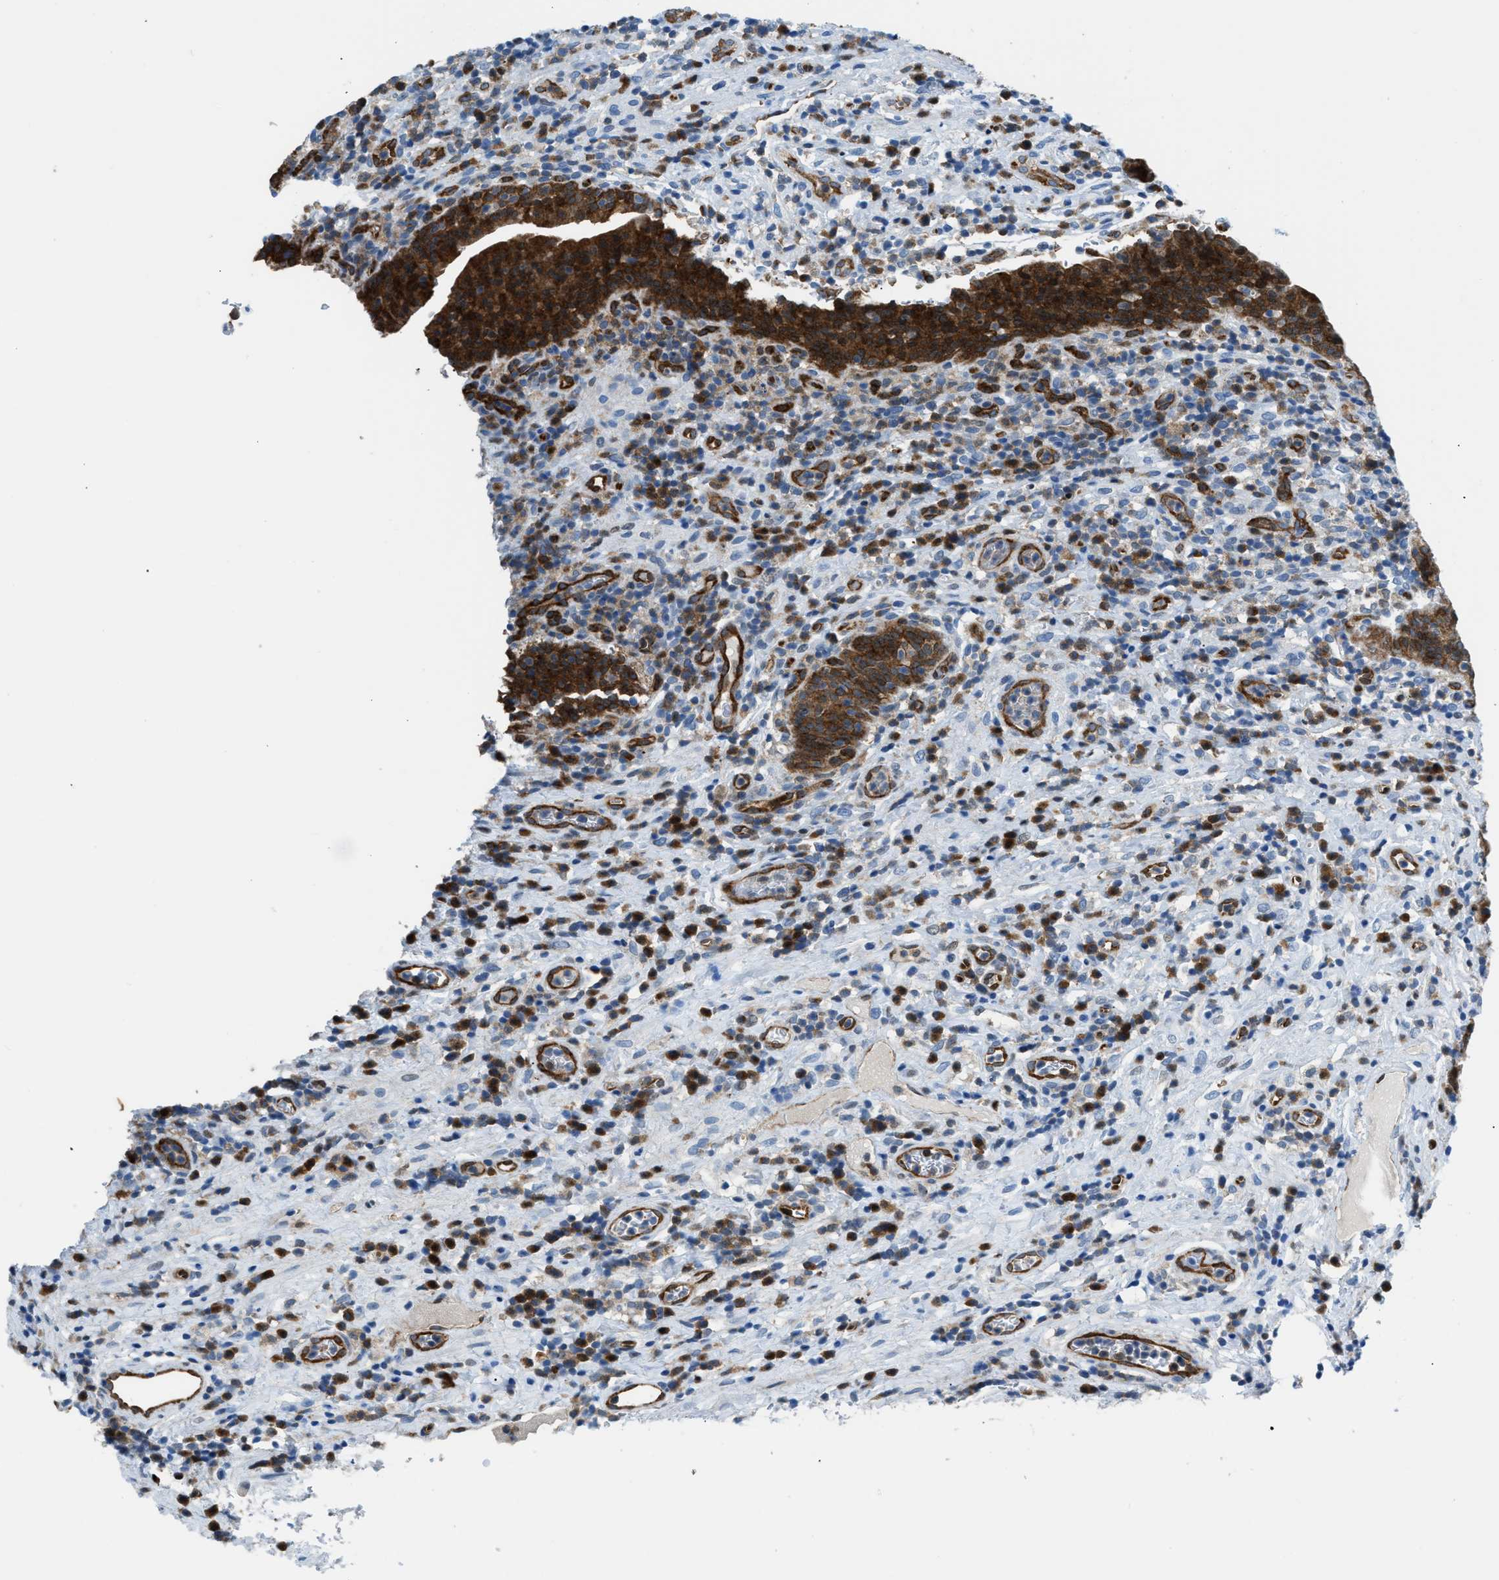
{"staining": {"intensity": "strong", "quantity": ">75%", "location": "cytoplasmic/membranous,nuclear"}, "tissue": "urothelial cancer", "cell_type": "Tumor cells", "image_type": "cancer", "snomed": [{"axis": "morphology", "description": "Urothelial carcinoma, Low grade"}, {"axis": "topography", "description": "Urinary bladder"}], "caption": "This histopathology image shows immunohistochemistry staining of human urothelial cancer, with high strong cytoplasmic/membranous and nuclear expression in approximately >75% of tumor cells.", "gene": "YWHAE", "patient": {"sex": "female", "age": 75}}